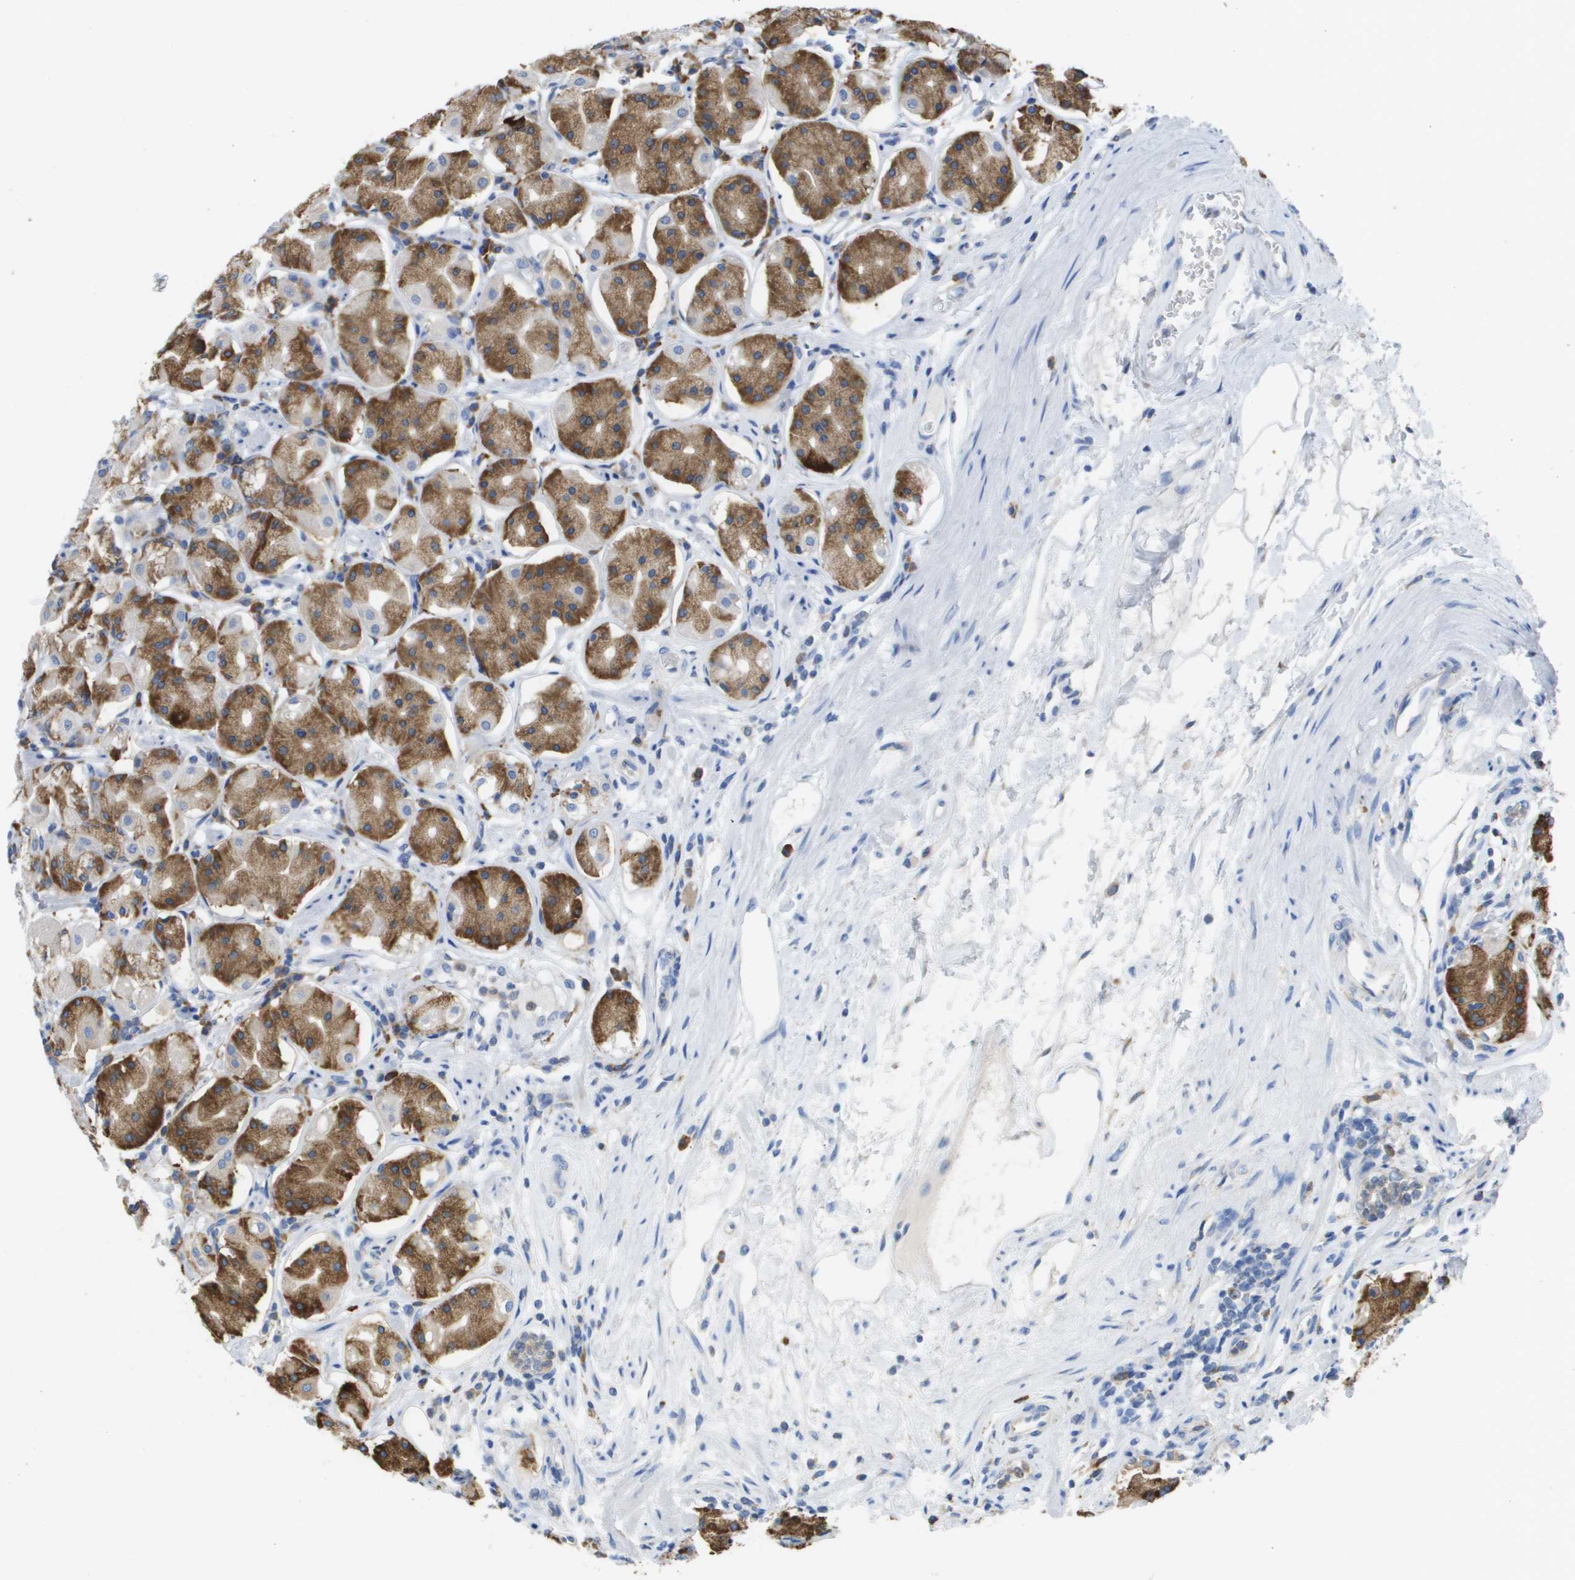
{"staining": {"intensity": "strong", "quantity": ">75%", "location": "cytoplasmic/membranous"}, "tissue": "stomach", "cell_type": "Glandular cells", "image_type": "normal", "snomed": [{"axis": "morphology", "description": "Normal tissue, NOS"}, {"axis": "topography", "description": "Stomach"}, {"axis": "topography", "description": "Stomach, lower"}], "caption": "A histopathology image of human stomach stained for a protein shows strong cytoplasmic/membranous brown staining in glandular cells.", "gene": "SDR42E1", "patient": {"sex": "female", "age": 56}}